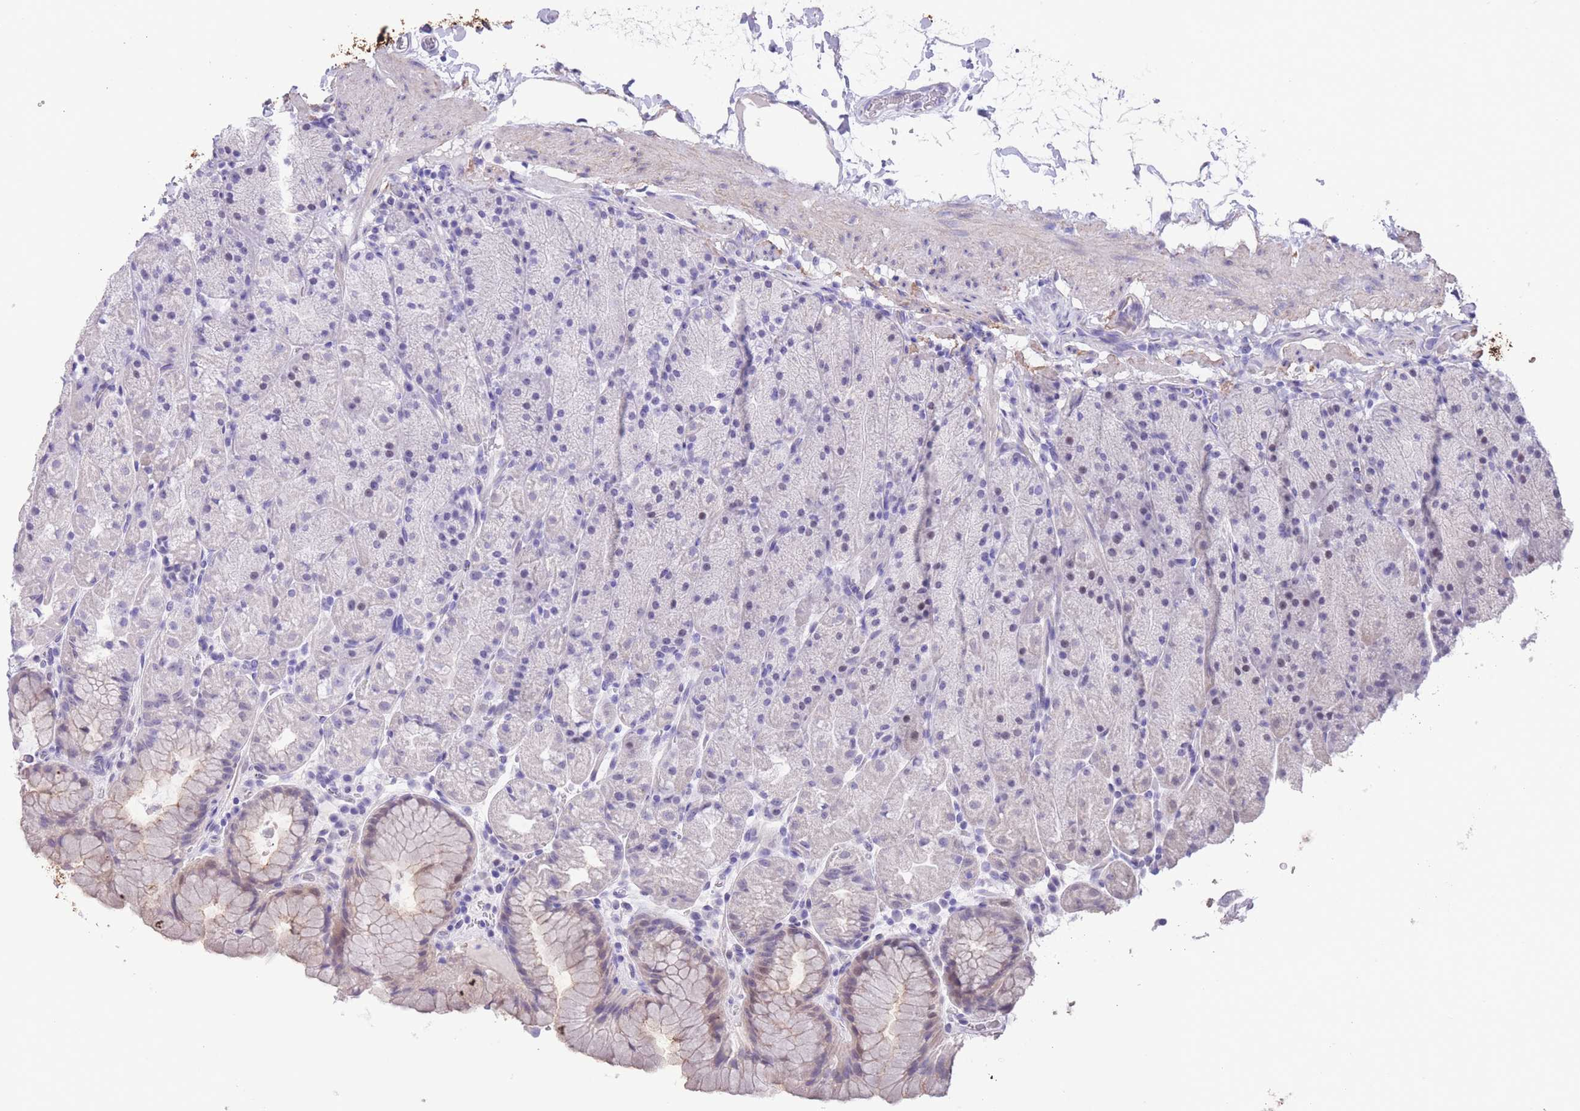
{"staining": {"intensity": "negative", "quantity": "none", "location": "none"}, "tissue": "stomach", "cell_type": "Glandular cells", "image_type": "normal", "snomed": [{"axis": "morphology", "description": "Normal tissue, NOS"}, {"axis": "topography", "description": "Stomach, upper"}, {"axis": "topography", "description": "Stomach, lower"}], "caption": "The image reveals no significant expression in glandular cells of stomach. Nuclei are stained in blue.", "gene": "RAI2", "patient": {"sex": "male", "age": 67}}